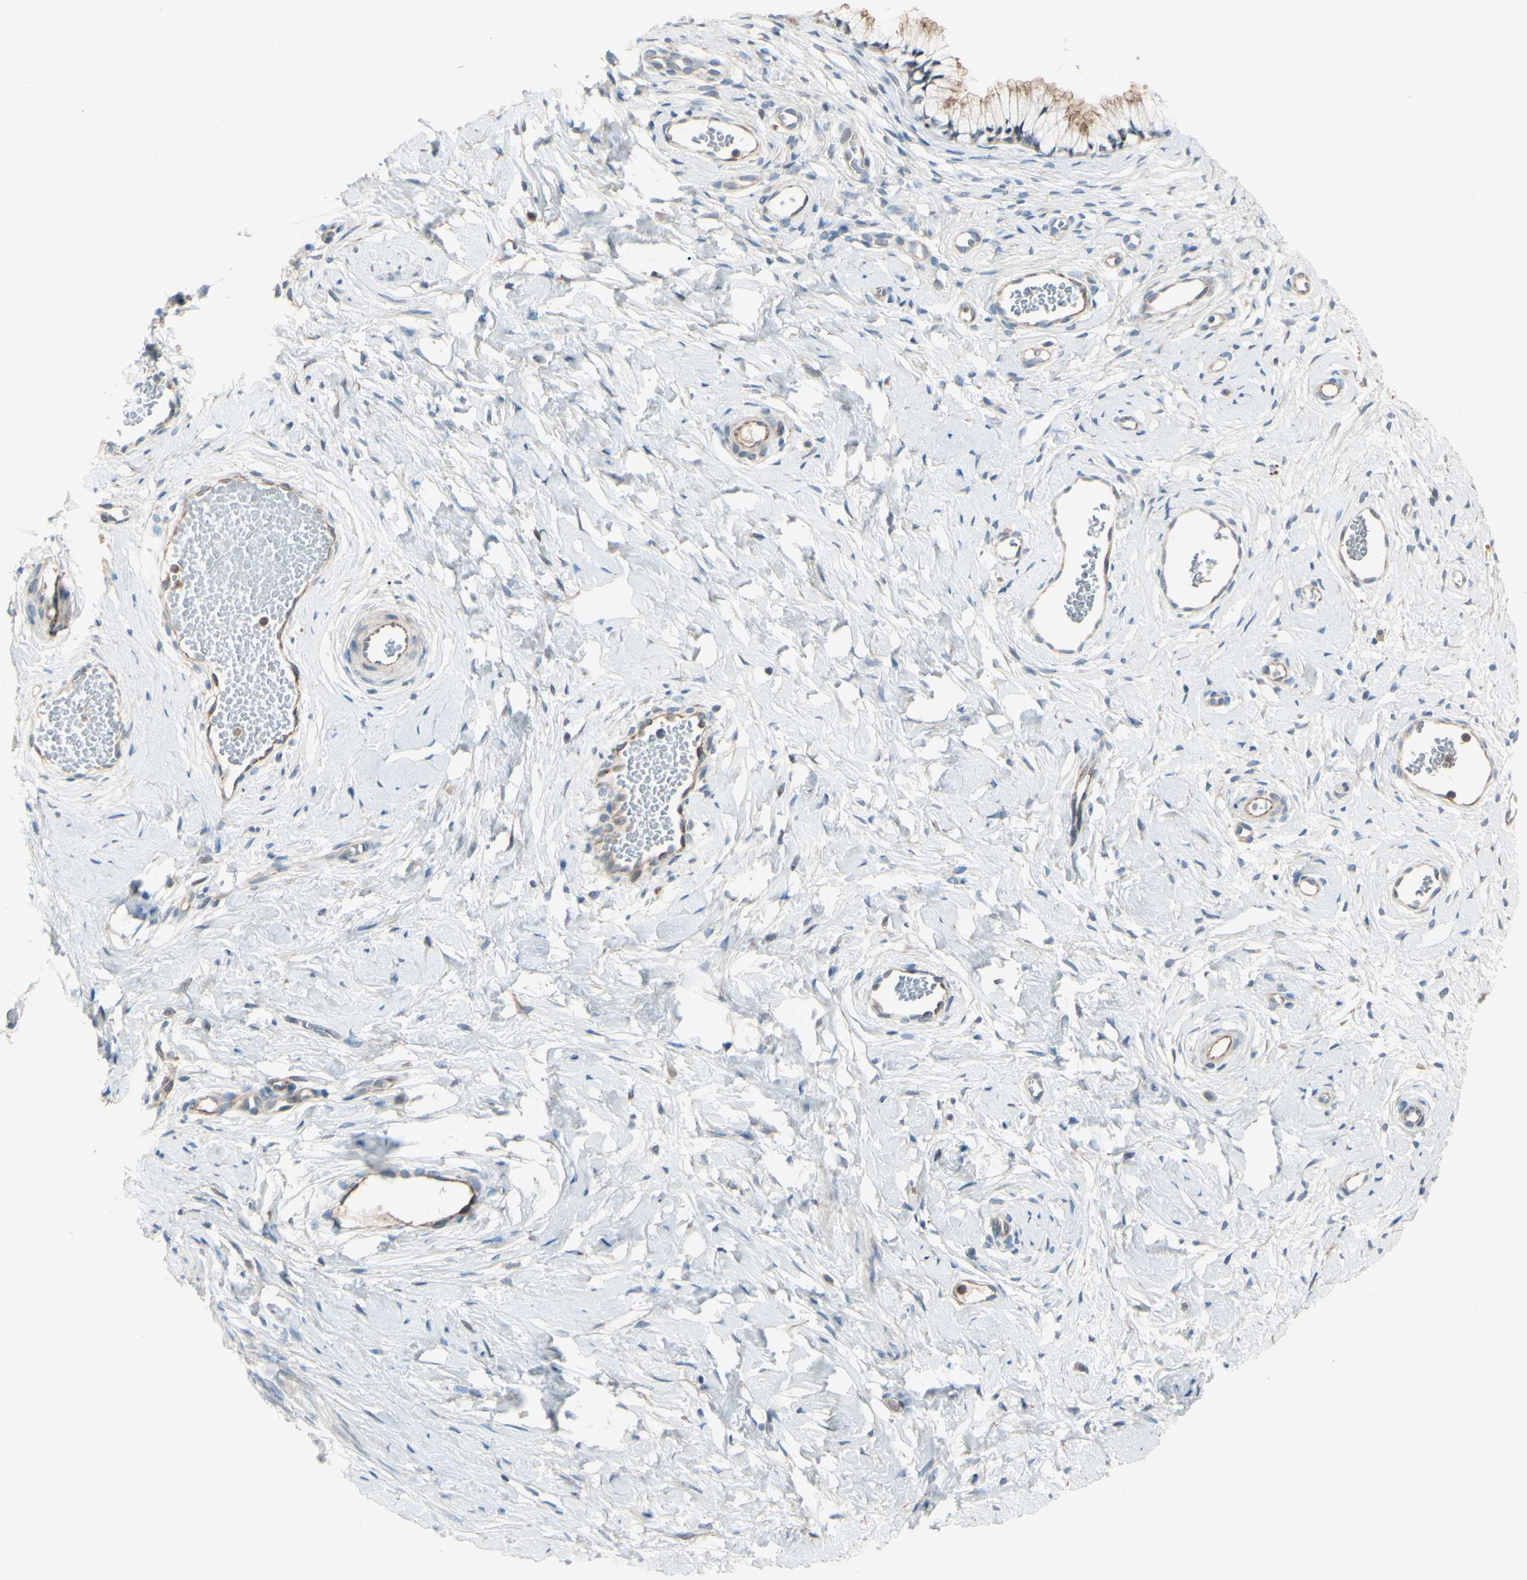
{"staining": {"intensity": "weak", "quantity": ">75%", "location": "cytoplasmic/membranous"}, "tissue": "cervix", "cell_type": "Glandular cells", "image_type": "normal", "snomed": [{"axis": "morphology", "description": "Normal tissue, NOS"}, {"axis": "topography", "description": "Cervix"}], "caption": "Immunohistochemical staining of benign cervix exhibits >75% levels of weak cytoplasmic/membranous protein expression in about >75% of glandular cells. The protein is stained brown, and the nuclei are stained in blue (DAB IHC with brightfield microscopy, high magnification).", "gene": "LMTK2", "patient": {"sex": "female", "age": 65}}